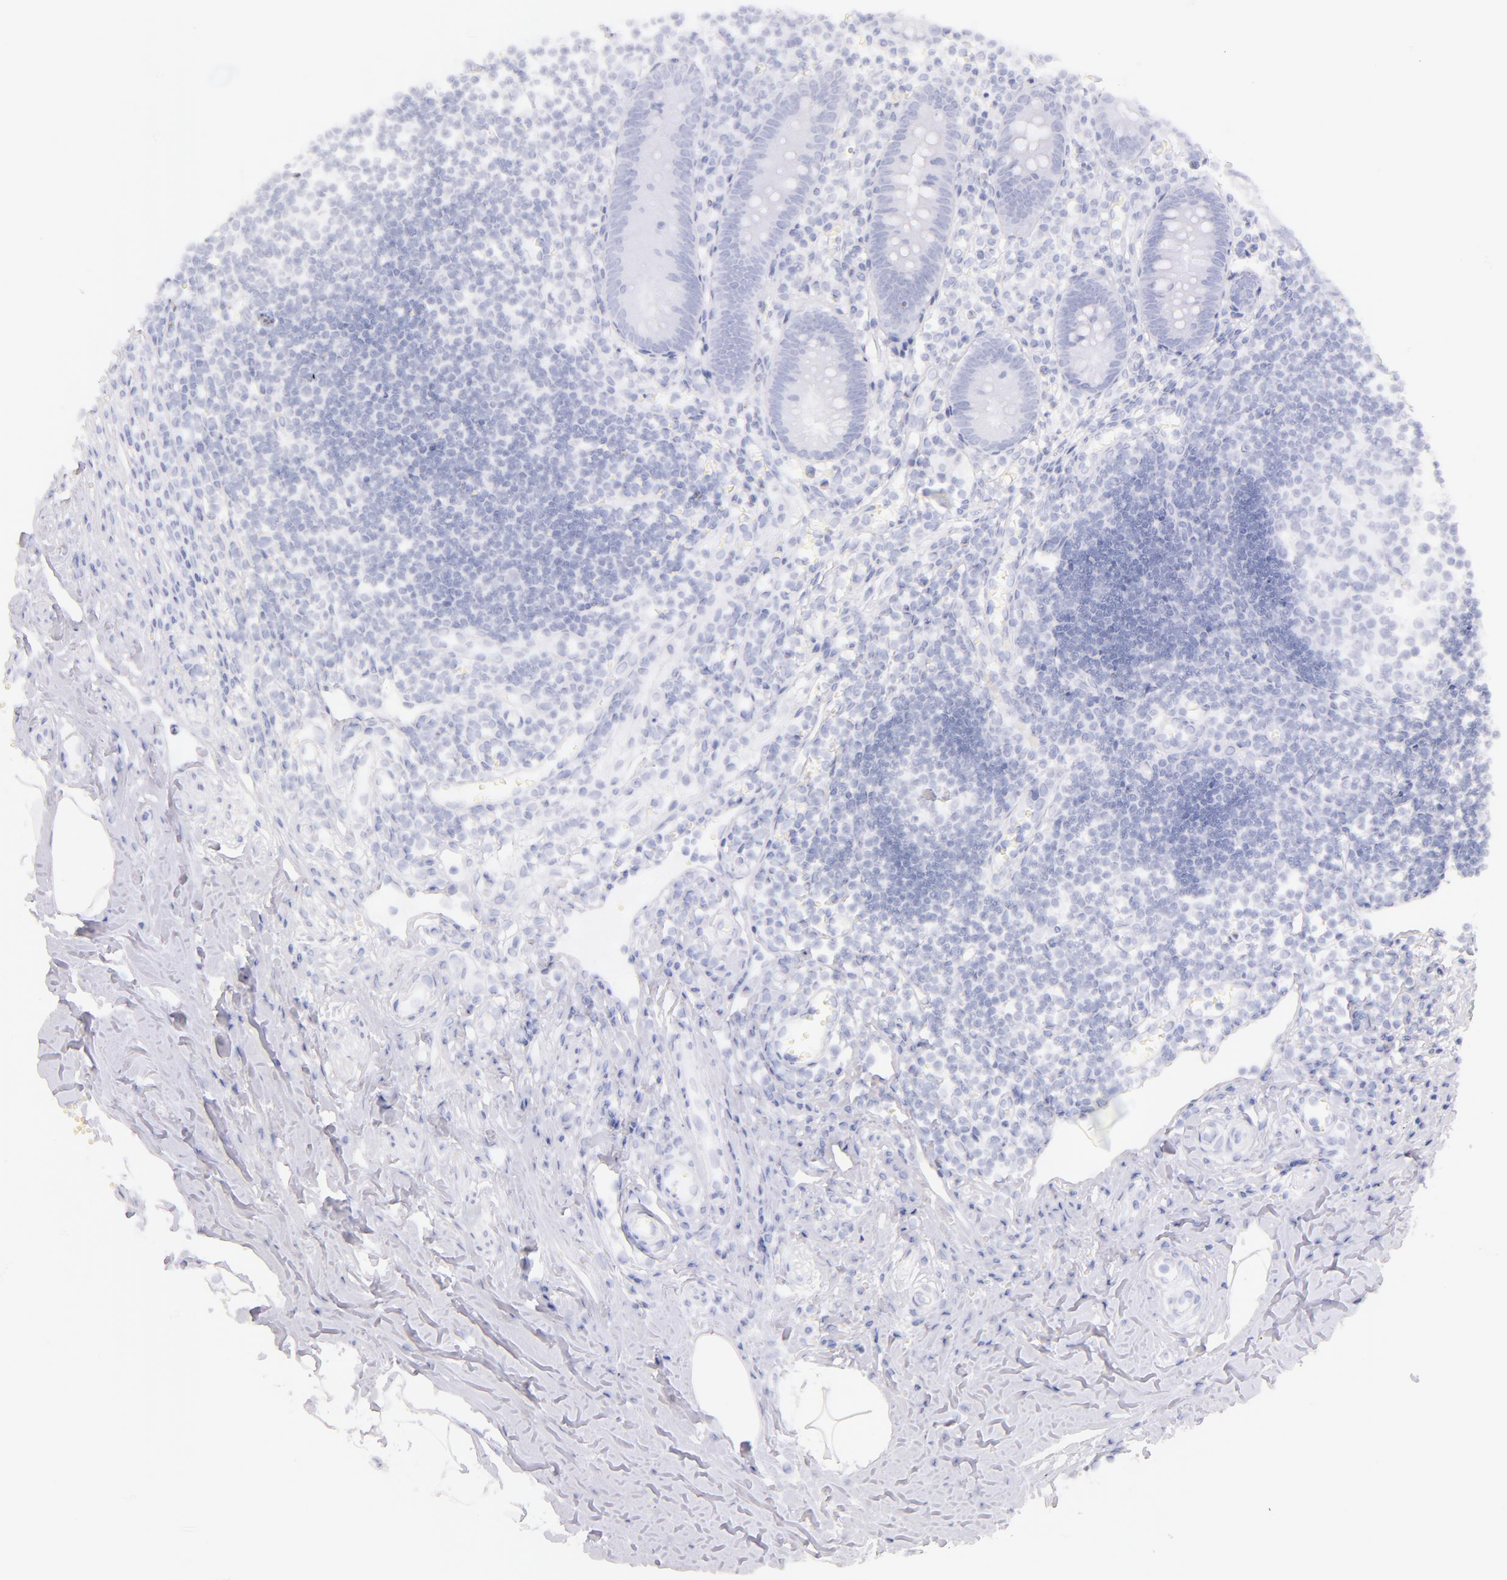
{"staining": {"intensity": "negative", "quantity": "none", "location": "none"}, "tissue": "appendix", "cell_type": "Glandular cells", "image_type": "normal", "snomed": [{"axis": "morphology", "description": "Normal tissue, NOS"}, {"axis": "topography", "description": "Appendix"}], "caption": "This photomicrograph is of benign appendix stained with immunohistochemistry to label a protein in brown with the nuclei are counter-stained blue. There is no expression in glandular cells. (Brightfield microscopy of DAB immunohistochemistry at high magnification).", "gene": "CD44", "patient": {"sex": "female", "age": 19}}